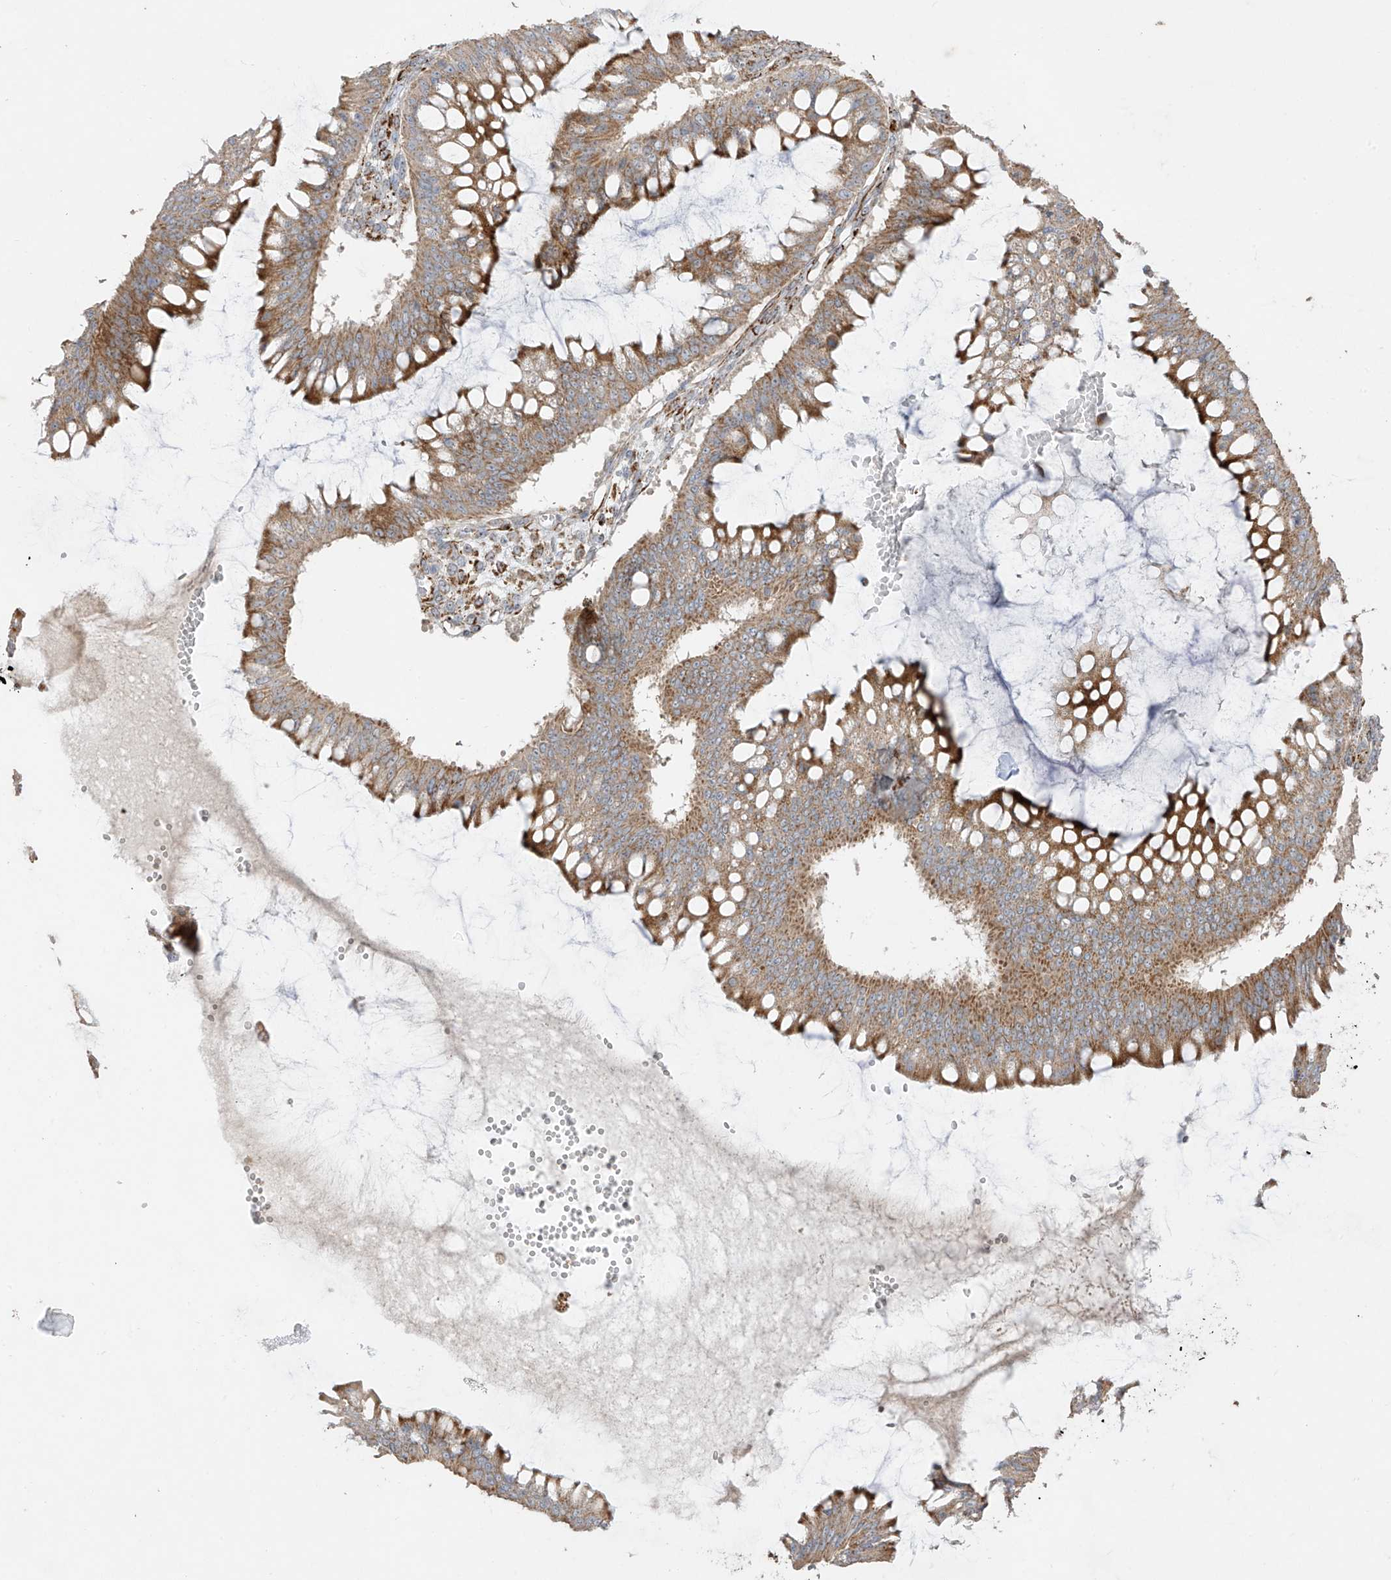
{"staining": {"intensity": "moderate", "quantity": ">75%", "location": "cytoplasmic/membranous"}, "tissue": "ovarian cancer", "cell_type": "Tumor cells", "image_type": "cancer", "snomed": [{"axis": "morphology", "description": "Cystadenocarcinoma, mucinous, NOS"}, {"axis": "topography", "description": "Ovary"}], "caption": "IHC staining of ovarian mucinous cystadenocarcinoma, which demonstrates medium levels of moderate cytoplasmic/membranous expression in about >75% of tumor cells indicating moderate cytoplasmic/membranous protein expression. The staining was performed using DAB (brown) for protein detection and nuclei were counterstained in hematoxylin (blue).", "gene": "DCDC2", "patient": {"sex": "female", "age": 73}}